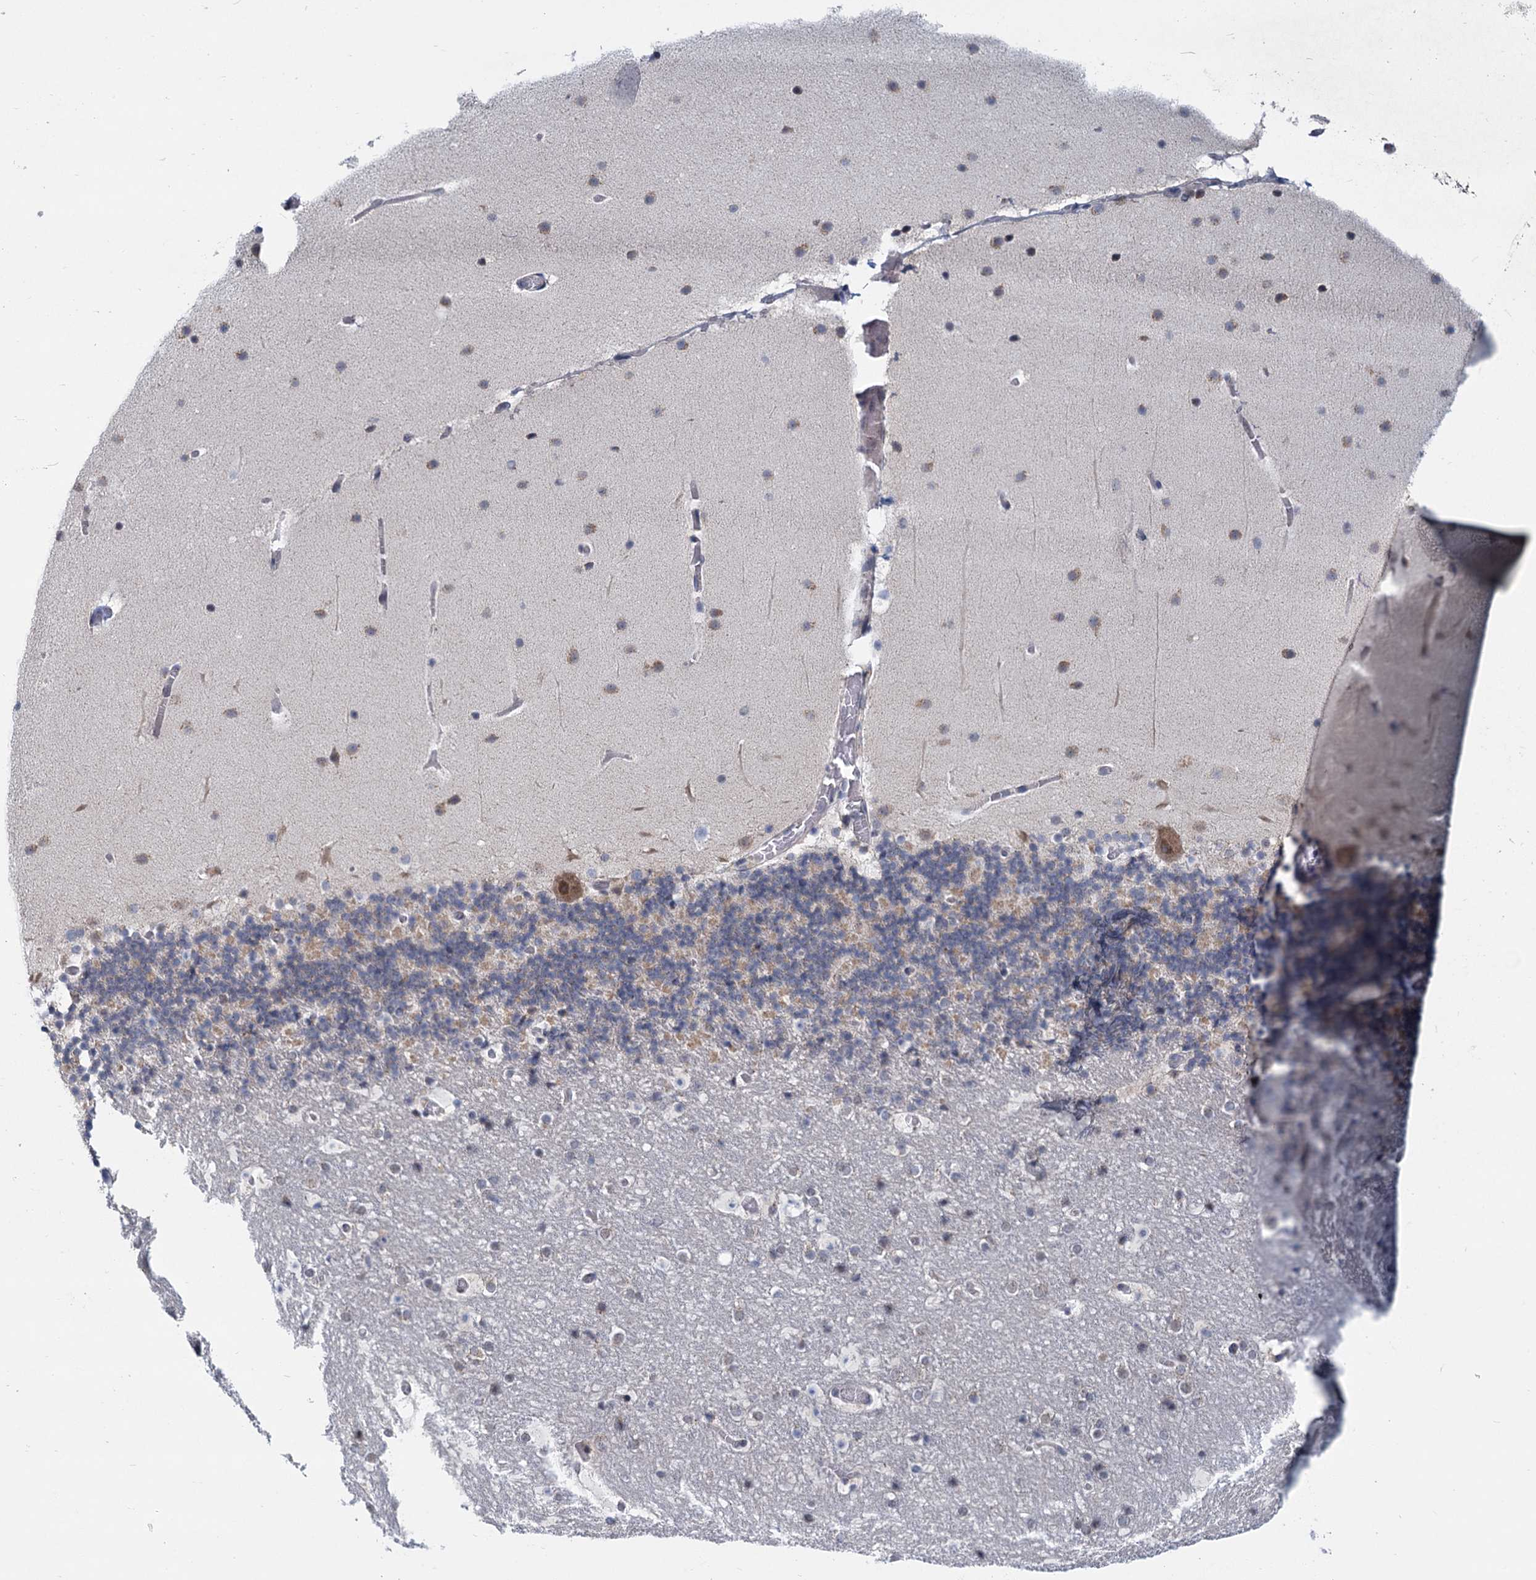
{"staining": {"intensity": "weak", "quantity": "<25%", "location": "cytoplasmic/membranous"}, "tissue": "cerebellum", "cell_type": "Cells in granular layer", "image_type": "normal", "snomed": [{"axis": "morphology", "description": "Normal tissue, NOS"}, {"axis": "topography", "description": "Cerebellum"}], "caption": "A photomicrograph of human cerebellum is negative for staining in cells in granular layer. The staining was performed using DAB to visualize the protein expression in brown, while the nuclei were stained in blue with hematoxylin (Magnification: 20x).", "gene": "STAP1", "patient": {"sex": "male", "age": 57}}